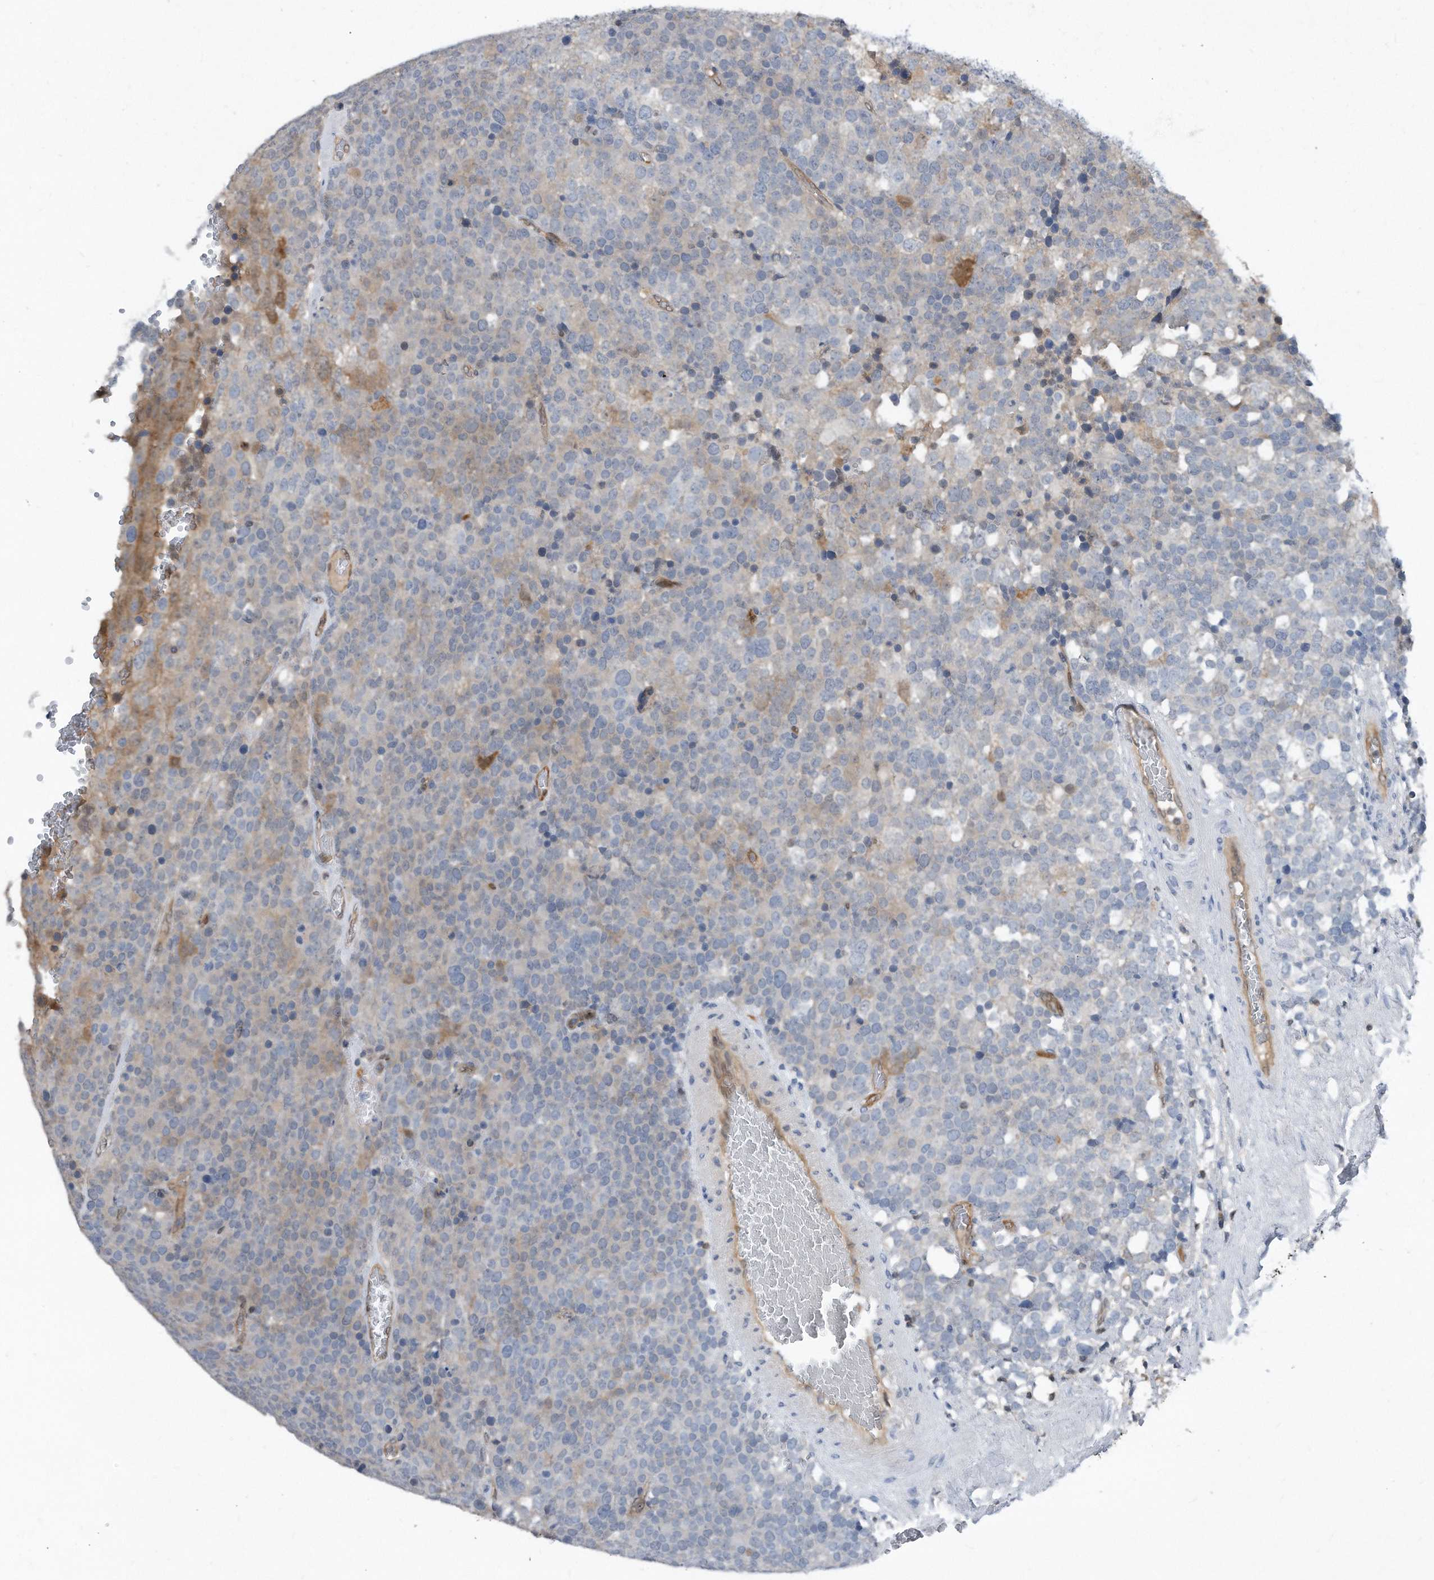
{"staining": {"intensity": "negative", "quantity": "none", "location": "none"}, "tissue": "testis cancer", "cell_type": "Tumor cells", "image_type": "cancer", "snomed": [{"axis": "morphology", "description": "Seminoma, NOS"}, {"axis": "topography", "description": "Testis"}], "caption": "This is a image of IHC staining of testis cancer, which shows no expression in tumor cells.", "gene": "MAP2K6", "patient": {"sex": "male", "age": 71}}